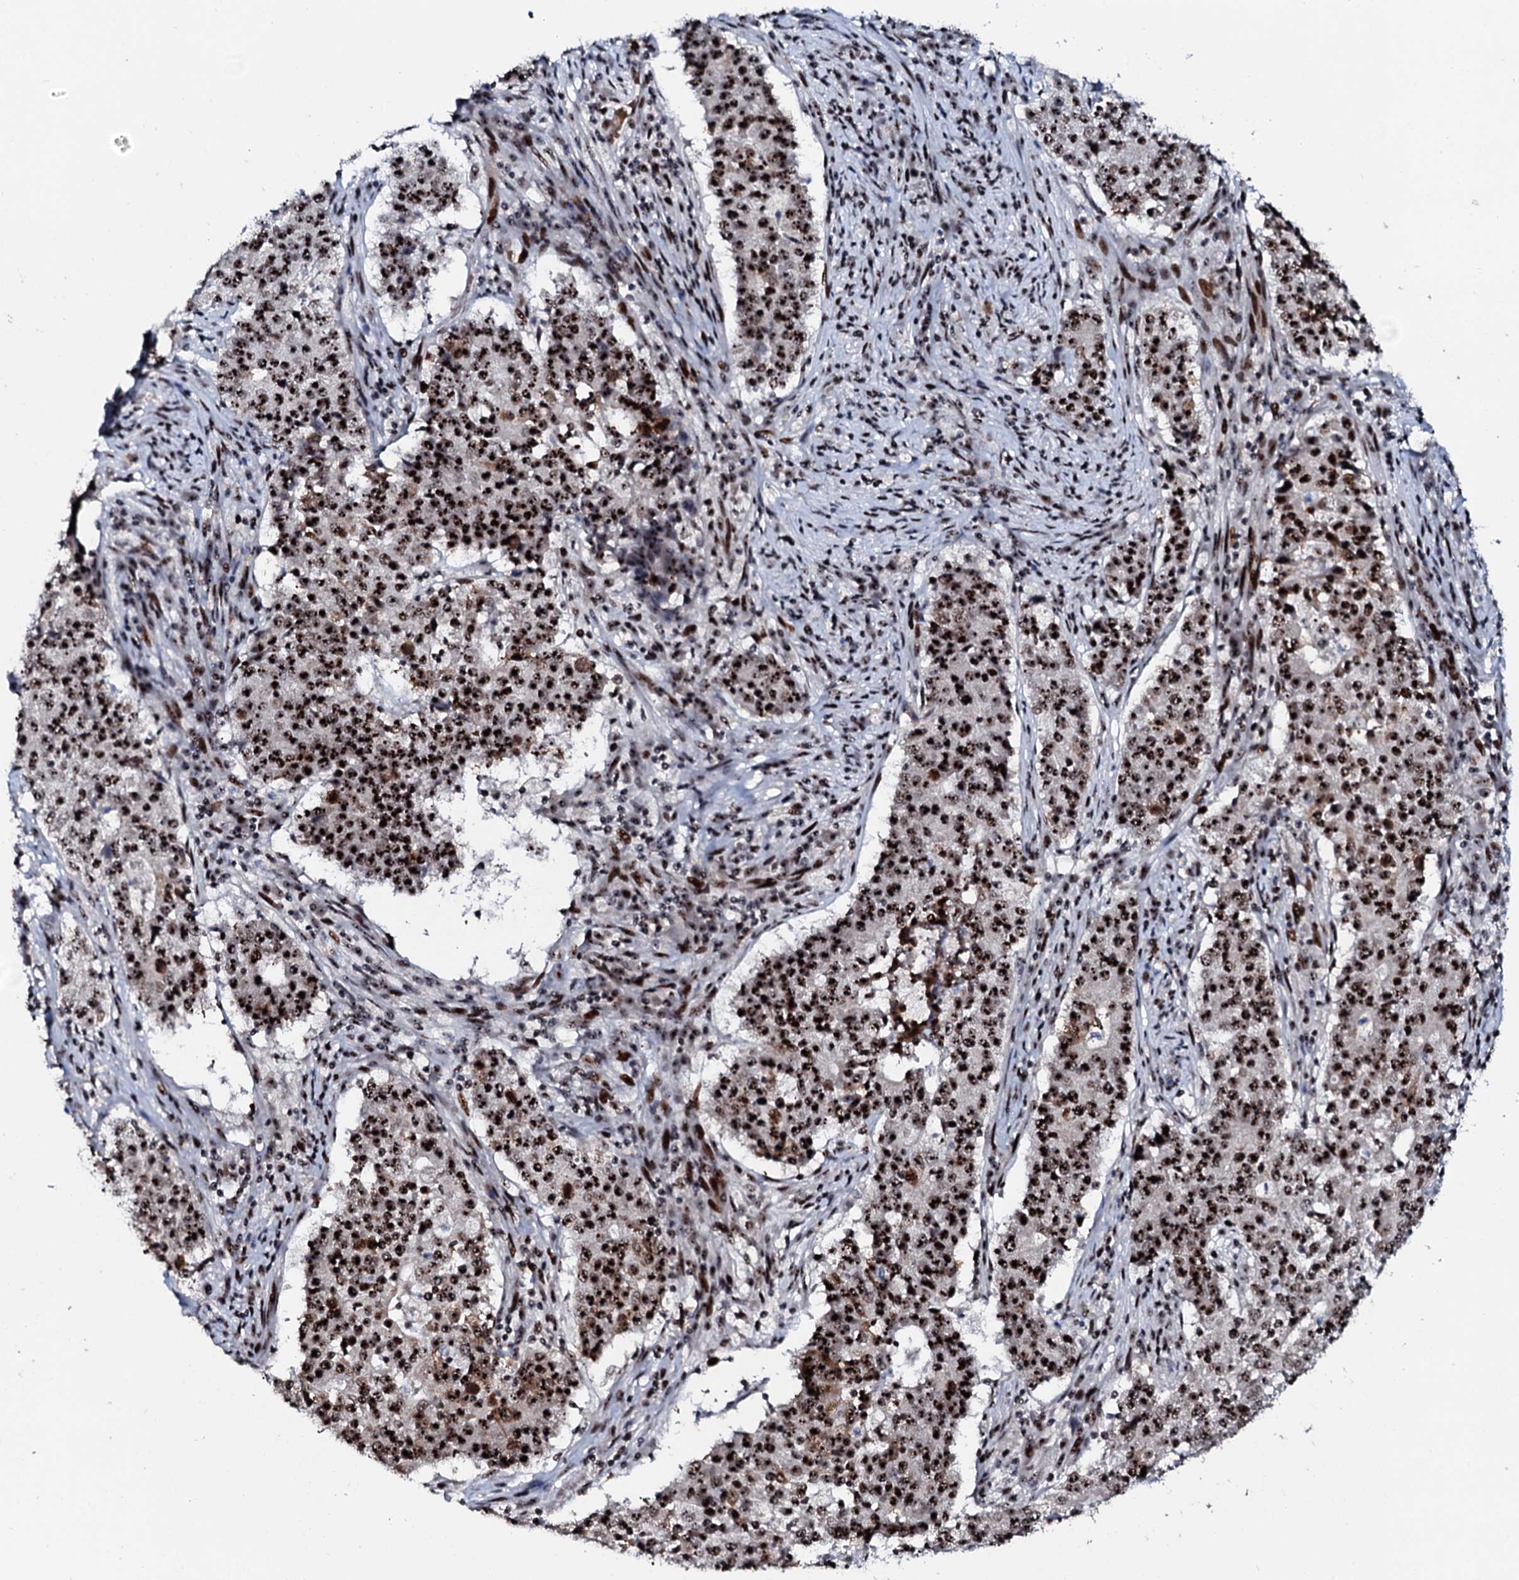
{"staining": {"intensity": "strong", "quantity": ">75%", "location": "nuclear"}, "tissue": "stomach cancer", "cell_type": "Tumor cells", "image_type": "cancer", "snomed": [{"axis": "morphology", "description": "Adenocarcinoma, NOS"}, {"axis": "topography", "description": "Stomach"}], "caption": "The micrograph reveals staining of adenocarcinoma (stomach), revealing strong nuclear protein staining (brown color) within tumor cells.", "gene": "NEUROG3", "patient": {"sex": "male", "age": 59}}